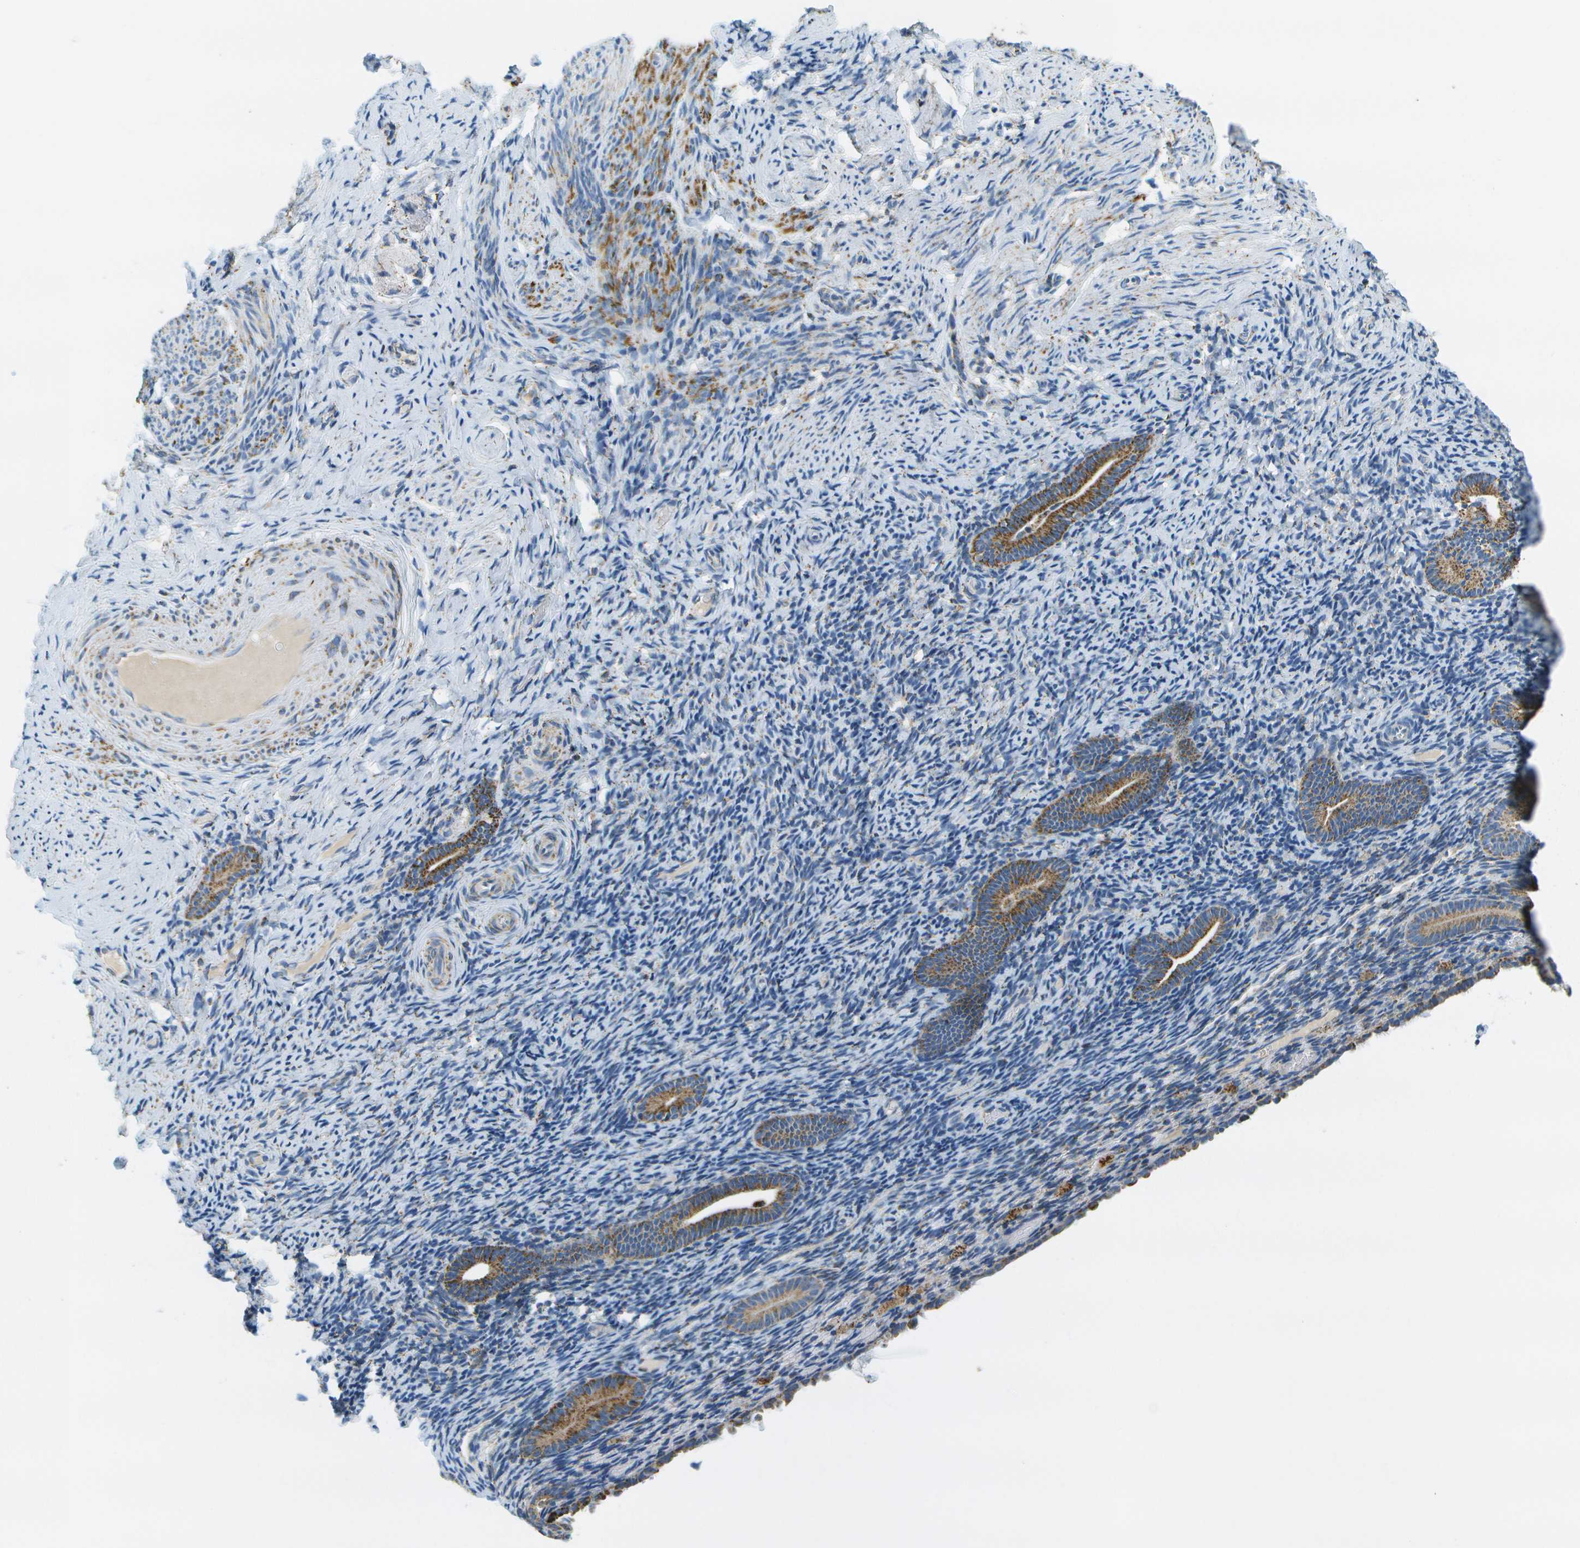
{"staining": {"intensity": "moderate", "quantity": "<25%", "location": "cytoplasmic/membranous"}, "tissue": "endometrium", "cell_type": "Cells in endometrial stroma", "image_type": "normal", "snomed": [{"axis": "morphology", "description": "Normal tissue, NOS"}, {"axis": "topography", "description": "Endometrium"}], "caption": "Immunohistochemistry (IHC) (DAB) staining of unremarkable human endometrium reveals moderate cytoplasmic/membranous protein positivity in about <25% of cells in endometrial stroma.", "gene": "HLCS", "patient": {"sex": "female", "age": 51}}